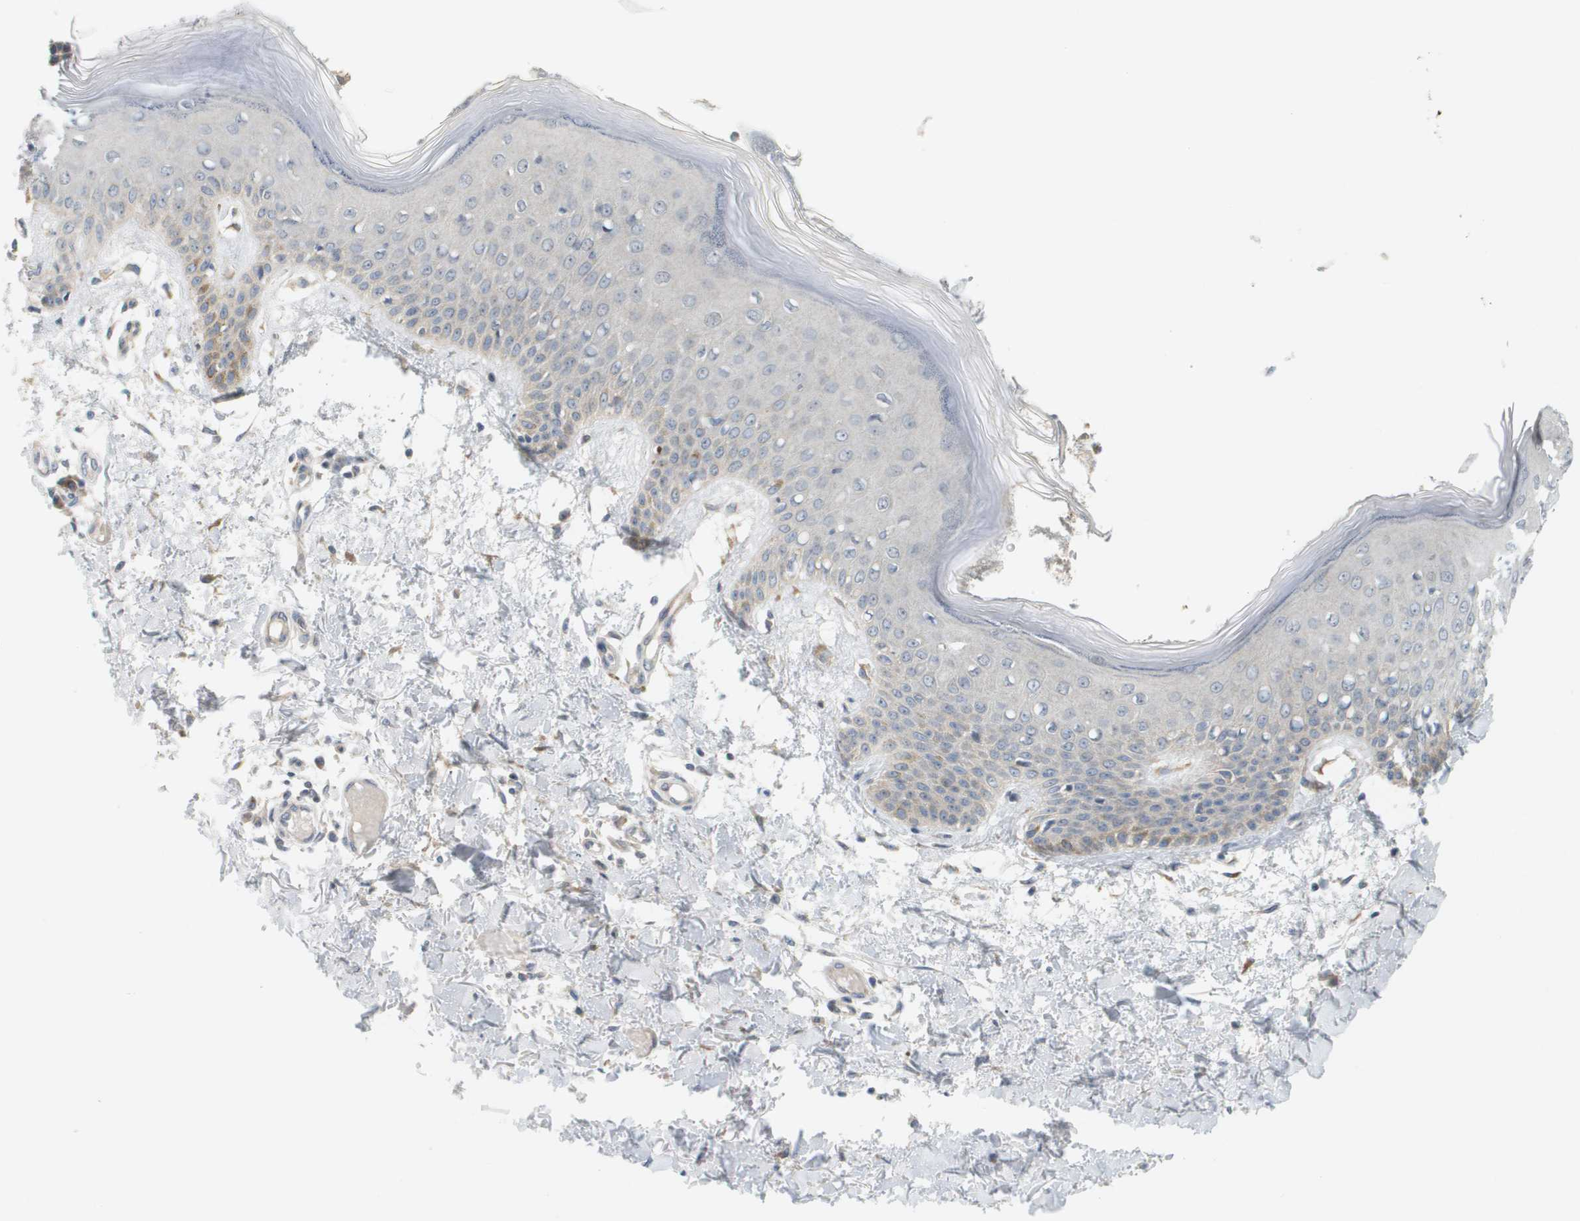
{"staining": {"intensity": "negative", "quantity": "none", "location": "none"}, "tissue": "skin", "cell_type": "Fibroblasts", "image_type": "normal", "snomed": [{"axis": "morphology", "description": "Normal tissue, NOS"}, {"axis": "topography", "description": "Skin"}], "caption": "Protein analysis of unremarkable skin displays no significant positivity in fibroblasts.", "gene": "PROC", "patient": {"sex": "male", "age": 53}}